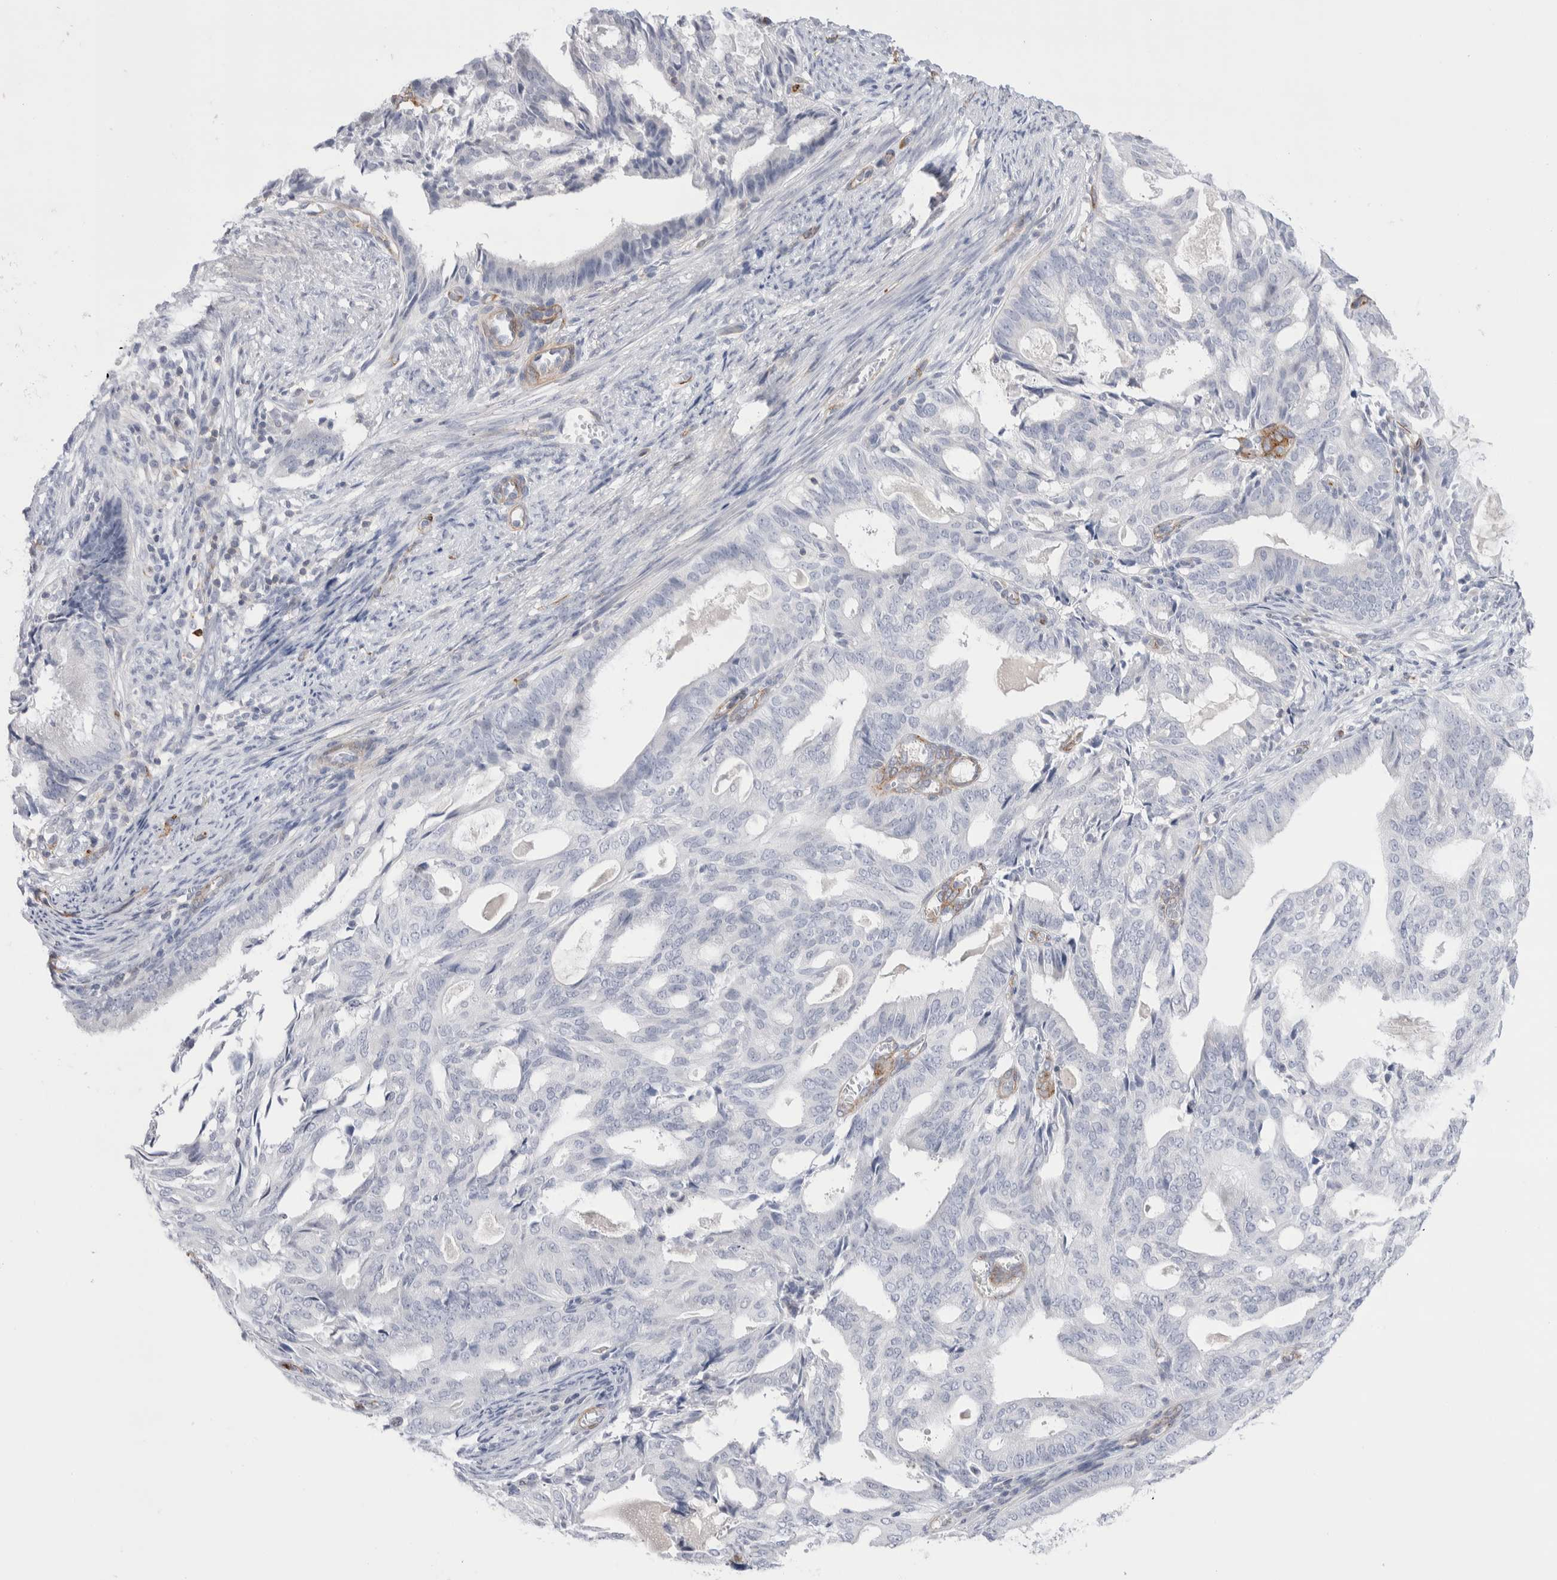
{"staining": {"intensity": "negative", "quantity": "none", "location": "none"}, "tissue": "endometrial cancer", "cell_type": "Tumor cells", "image_type": "cancer", "snomed": [{"axis": "morphology", "description": "Adenocarcinoma, NOS"}, {"axis": "topography", "description": "Endometrium"}], "caption": "This micrograph is of adenocarcinoma (endometrial) stained with IHC to label a protein in brown with the nuclei are counter-stained blue. There is no expression in tumor cells.", "gene": "SEPTIN4", "patient": {"sex": "female", "age": 58}}